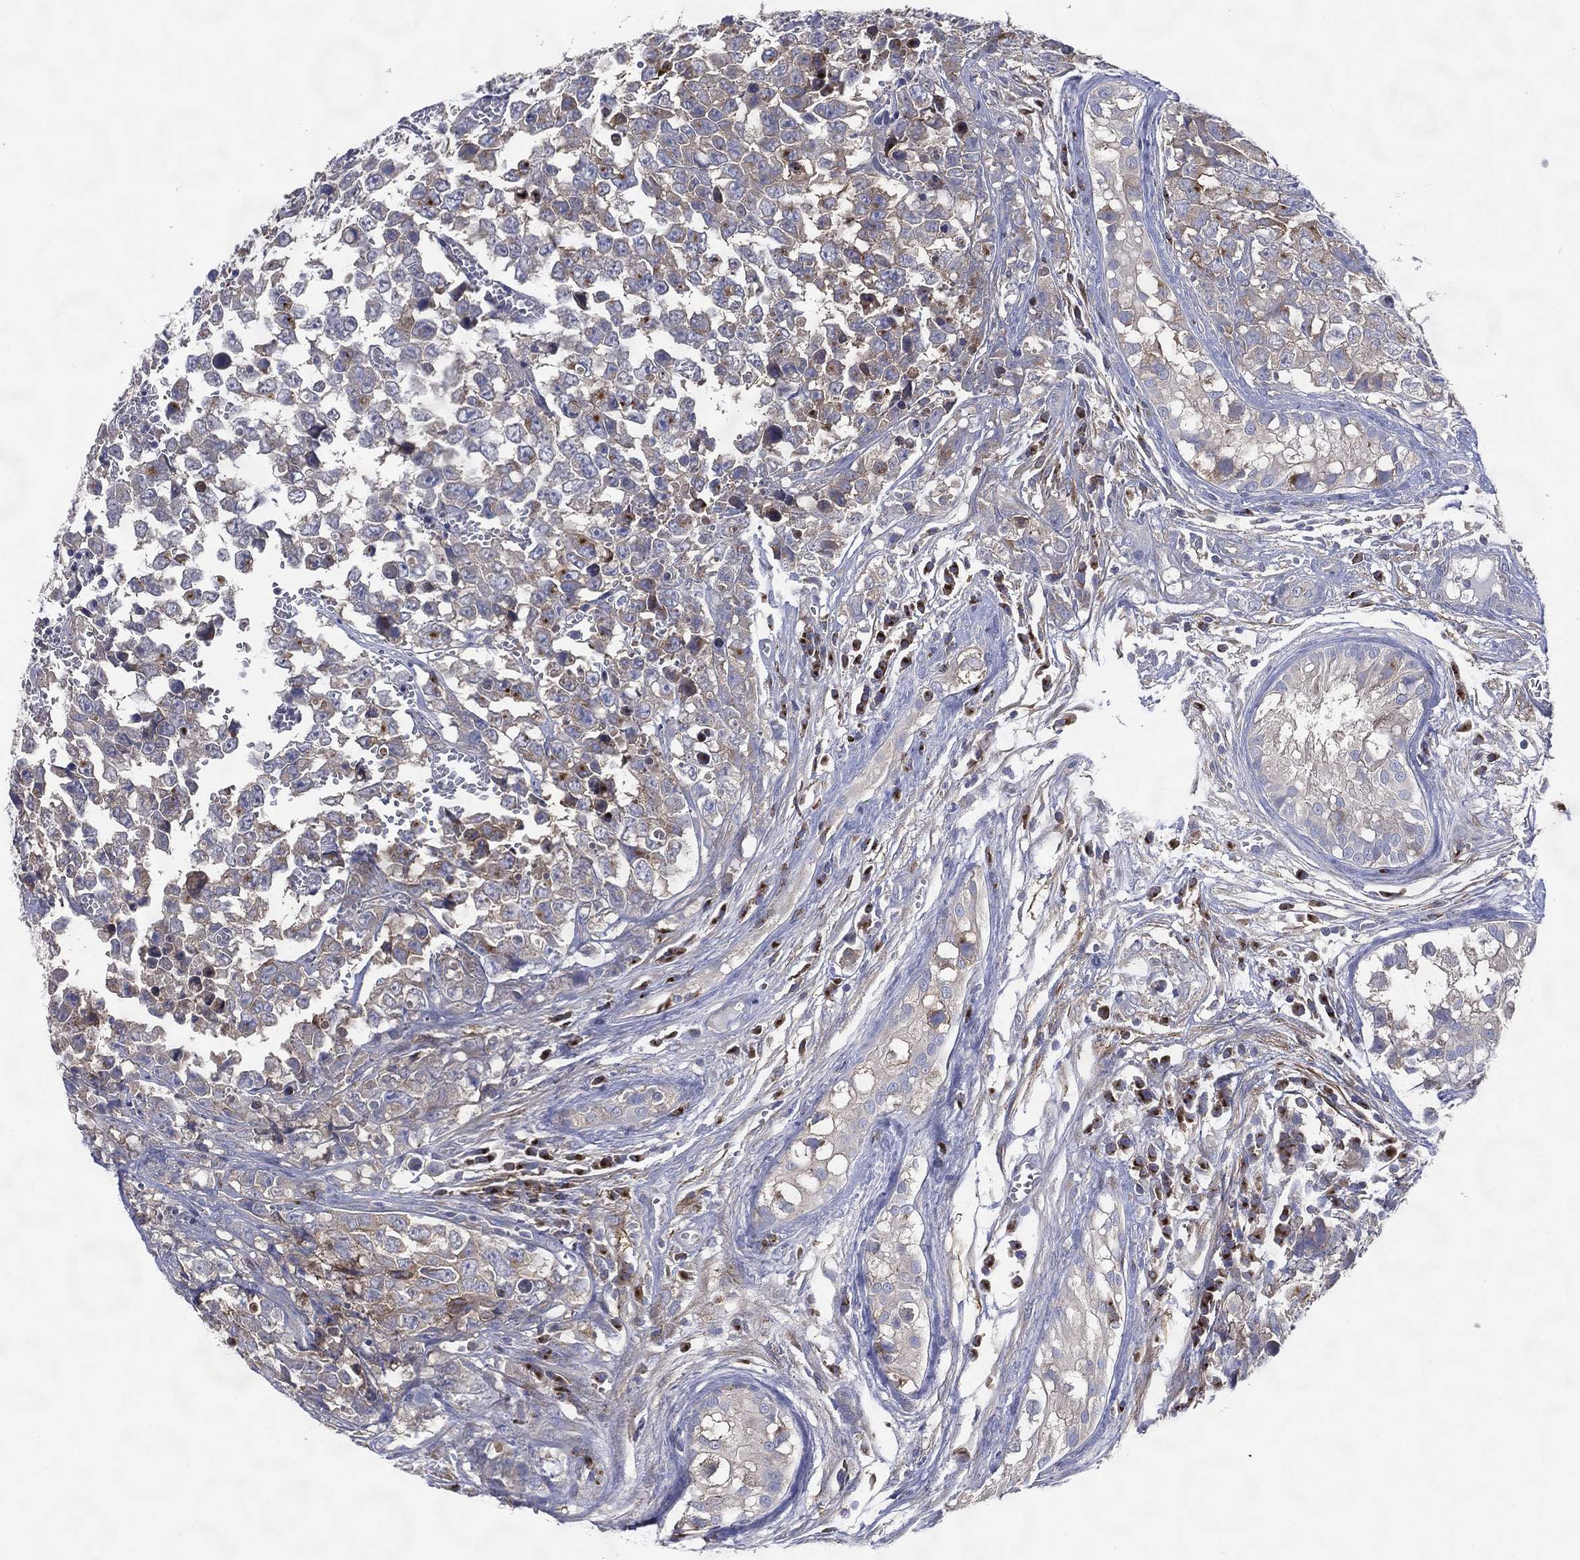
{"staining": {"intensity": "weak", "quantity": "<25%", "location": "cytoplasmic/membranous"}, "tissue": "testis cancer", "cell_type": "Tumor cells", "image_type": "cancer", "snomed": [{"axis": "morphology", "description": "Carcinoma, Embryonal, NOS"}, {"axis": "topography", "description": "Testis"}], "caption": "The histopathology image shows no significant expression in tumor cells of testis cancer (embryonal carcinoma).", "gene": "ATP8A2", "patient": {"sex": "male", "age": 23}}